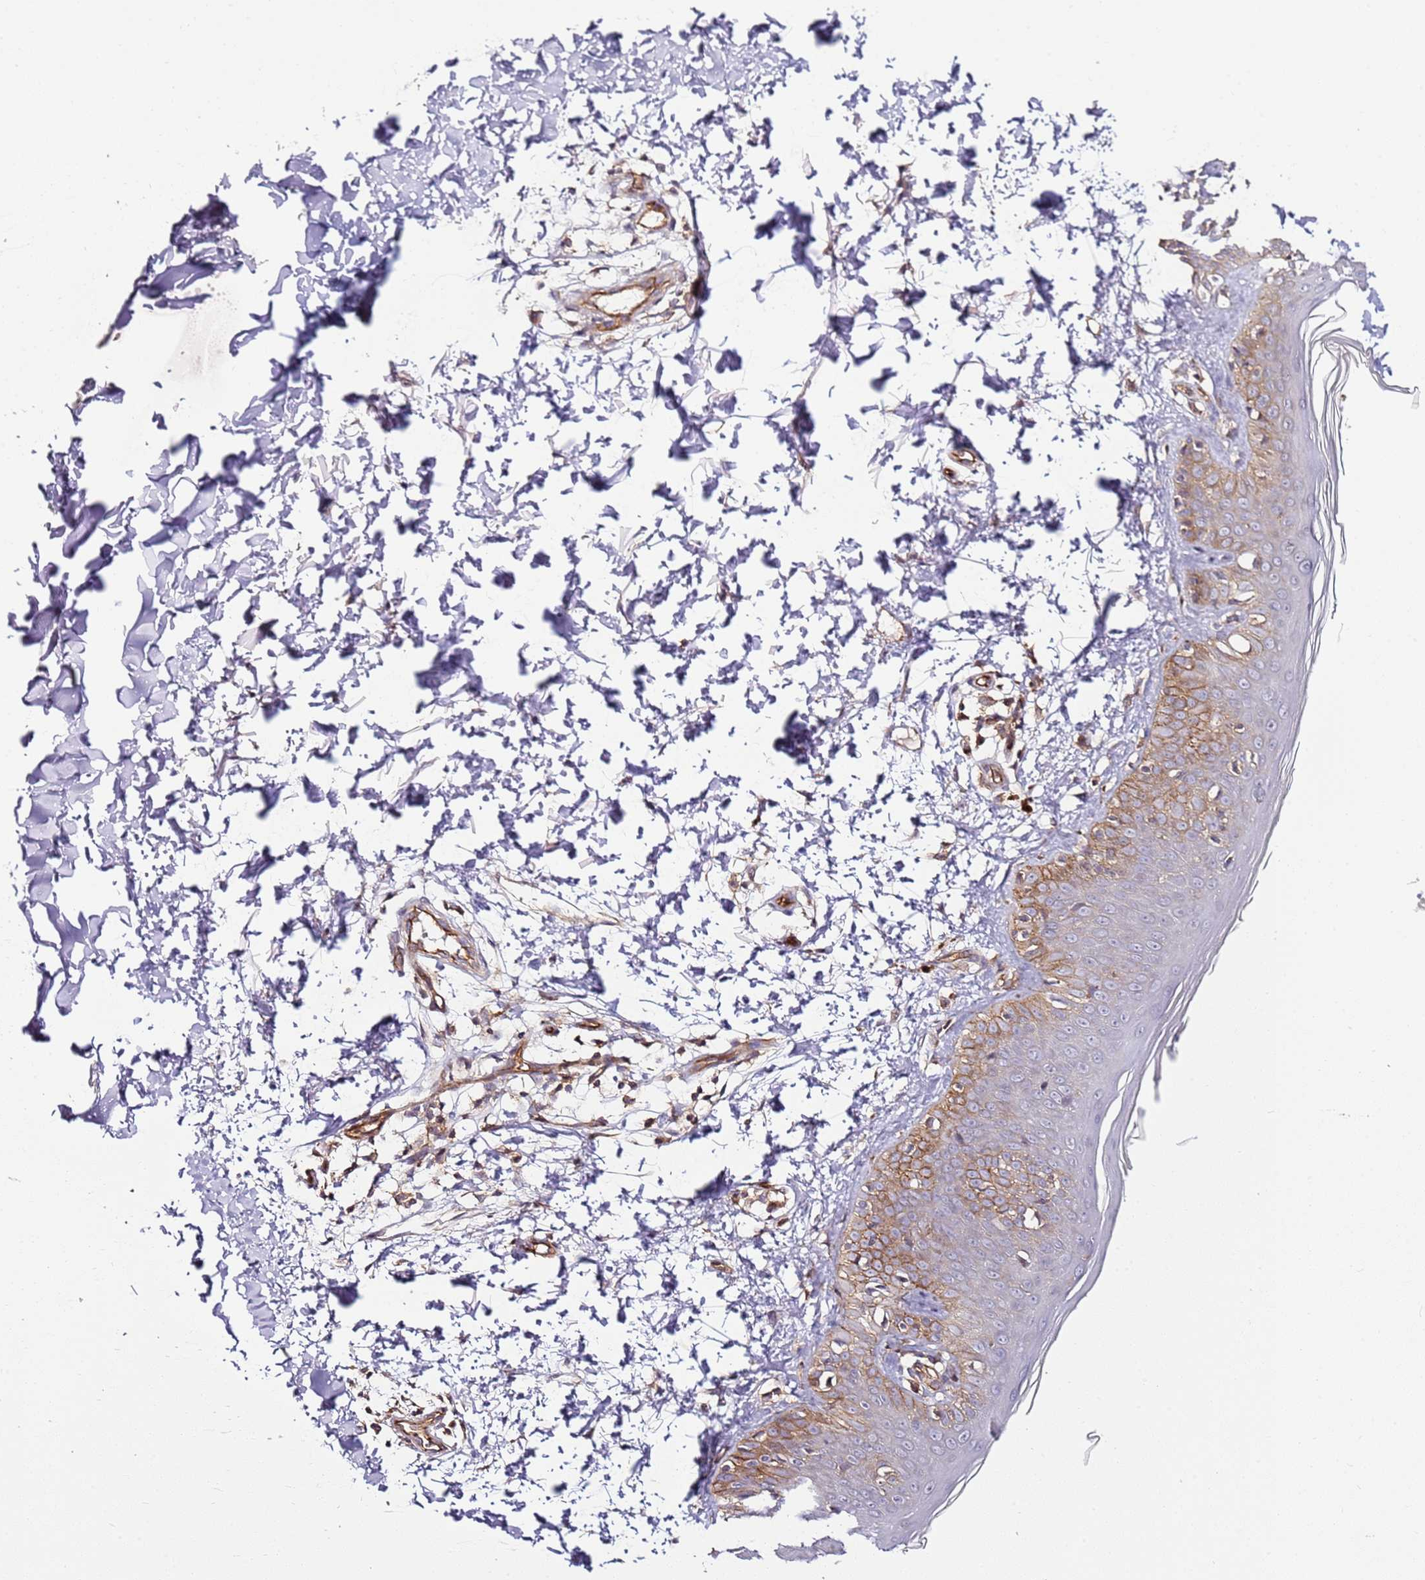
{"staining": {"intensity": "weak", "quantity": ">75%", "location": "cytoplasmic/membranous"}, "tissue": "skin", "cell_type": "Fibroblasts", "image_type": "normal", "snomed": [{"axis": "morphology", "description": "Normal tissue, NOS"}, {"axis": "topography", "description": "Skin"}], "caption": "DAB immunohistochemical staining of benign skin shows weak cytoplasmic/membranous protein staining in approximately >75% of fibroblasts.", "gene": "CCNYL1", "patient": {"sex": "male", "age": 37}}